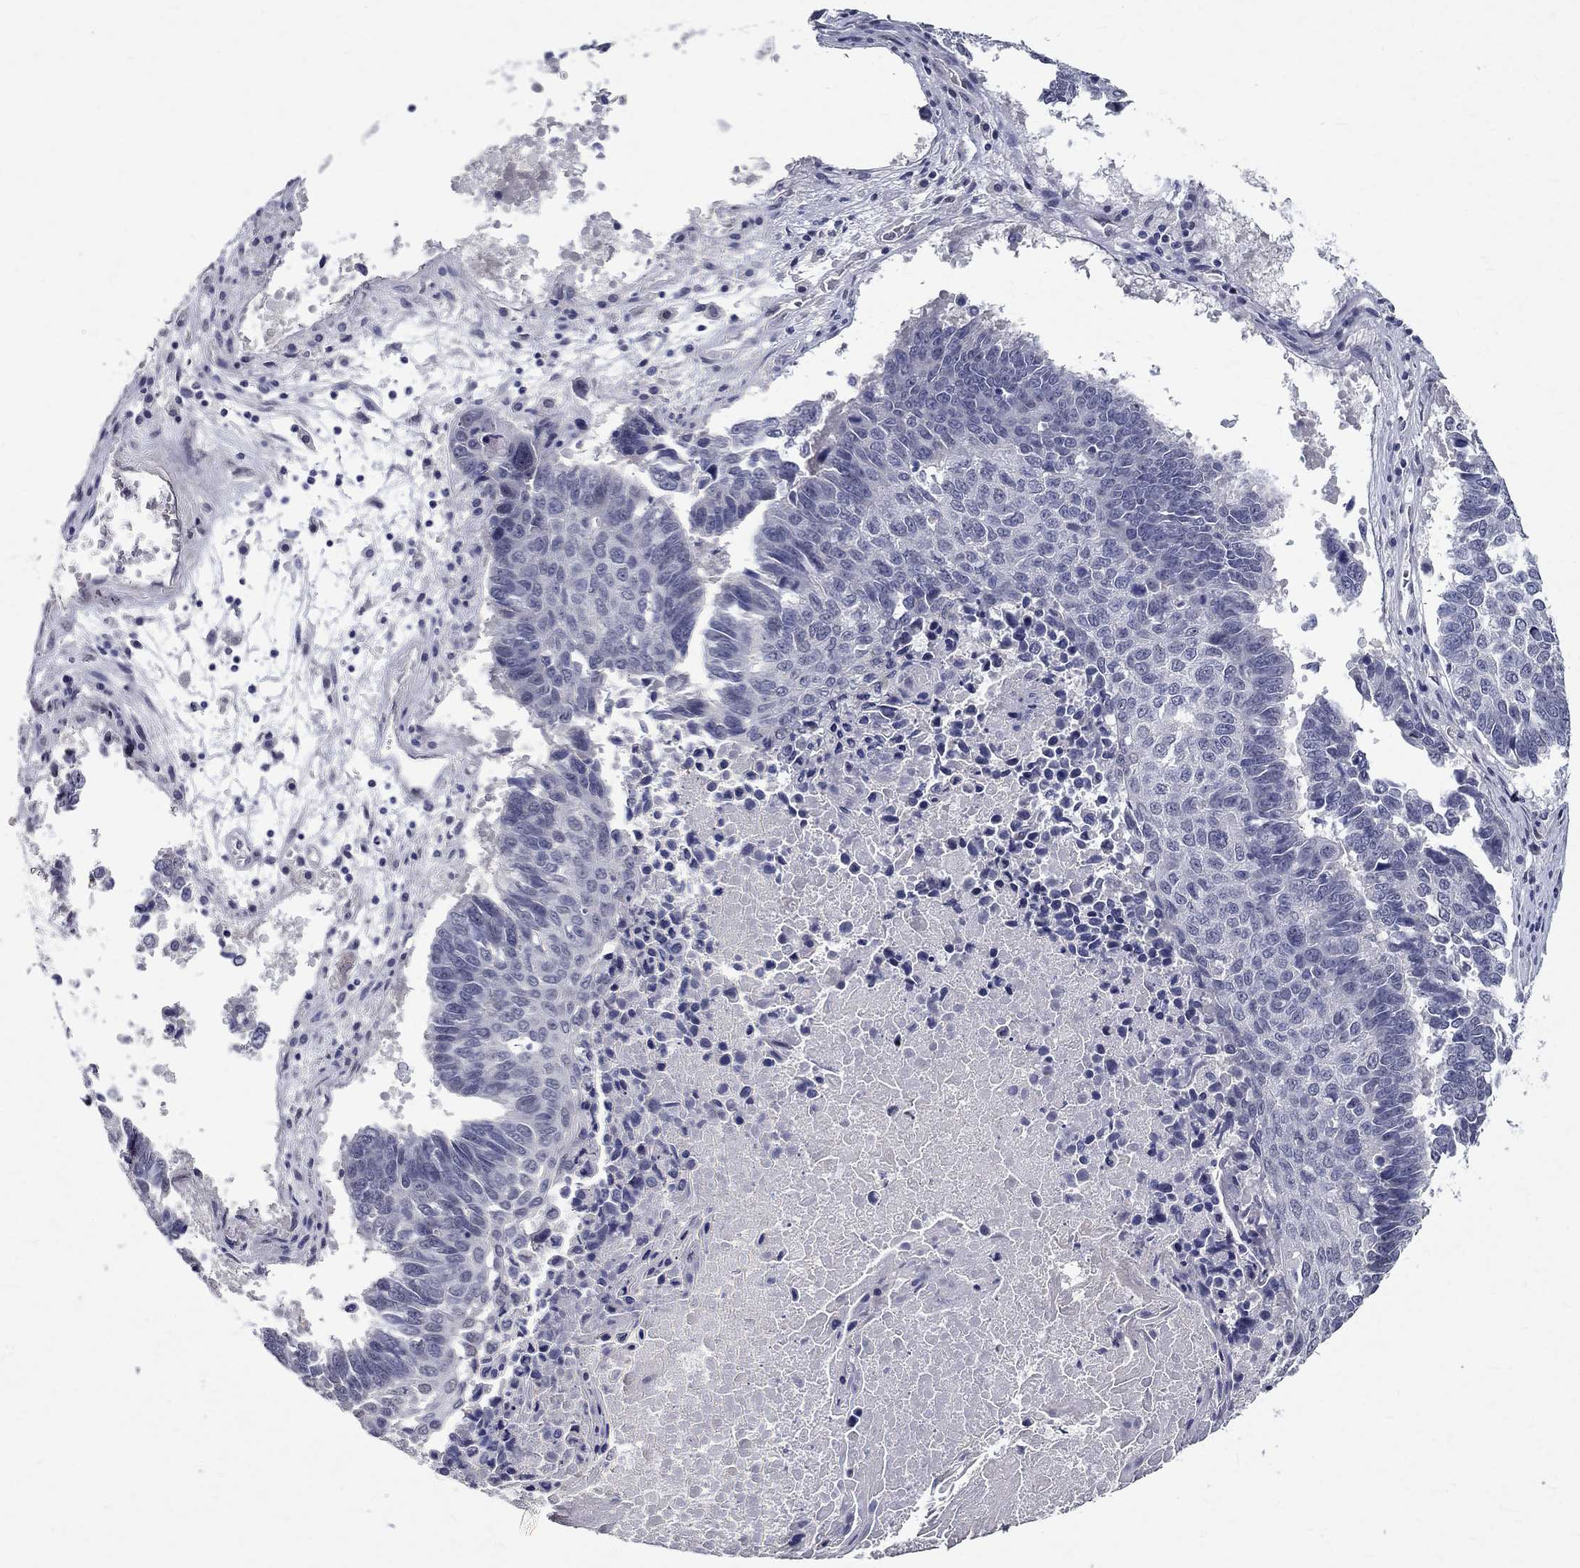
{"staining": {"intensity": "negative", "quantity": "none", "location": "none"}, "tissue": "lung cancer", "cell_type": "Tumor cells", "image_type": "cancer", "snomed": [{"axis": "morphology", "description": "Squamous cell carcinoma, NOS"}, {"axis": "topography", "description": "Lung"}], "caption": "High power microscopy image of an IHC micrograph of lung squamous cell carcinoma, revealing no significant expression in tumor cells.", "gene": "RBFOX1", "patient": {"sex": "male", "age": 73}}